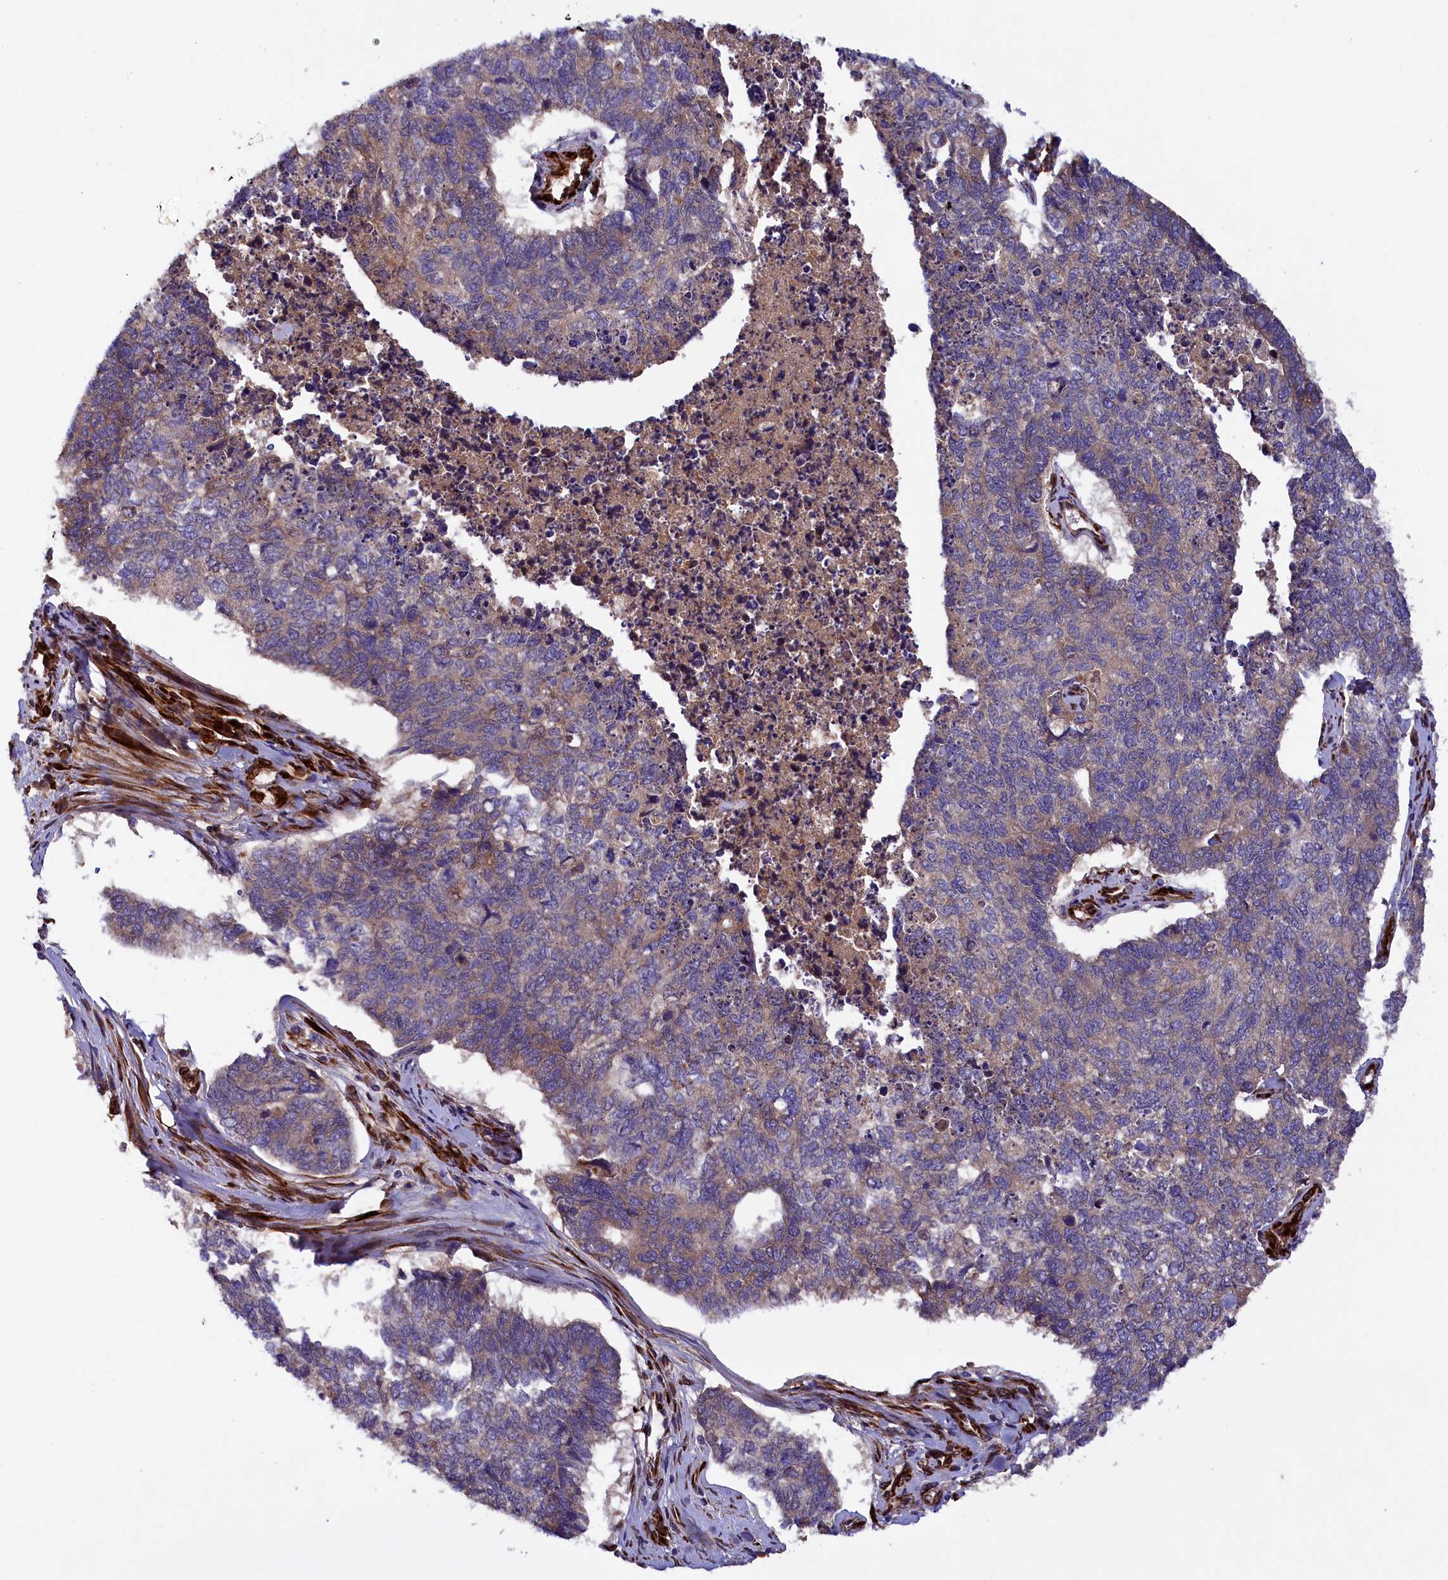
{"staining": {"intensity": "weak", "quantity": "<25%", "location": "cytoplasmic/membranous"}, "tissue": "cervical cancer", "cell_type": "Tumor cells", "image_type": "cancer", "snomed": [{"axis": "morphology", "description": "Squamous cell carcinoma, NOS"}, {"axis": "topography", "description": "Cervix"}], "caption": "Micrograph shows no significant protein positivity in tumor cells of cervical cancer.", "gene": "ARRDC4", "patient": {"sex": "female", "age": 63}}